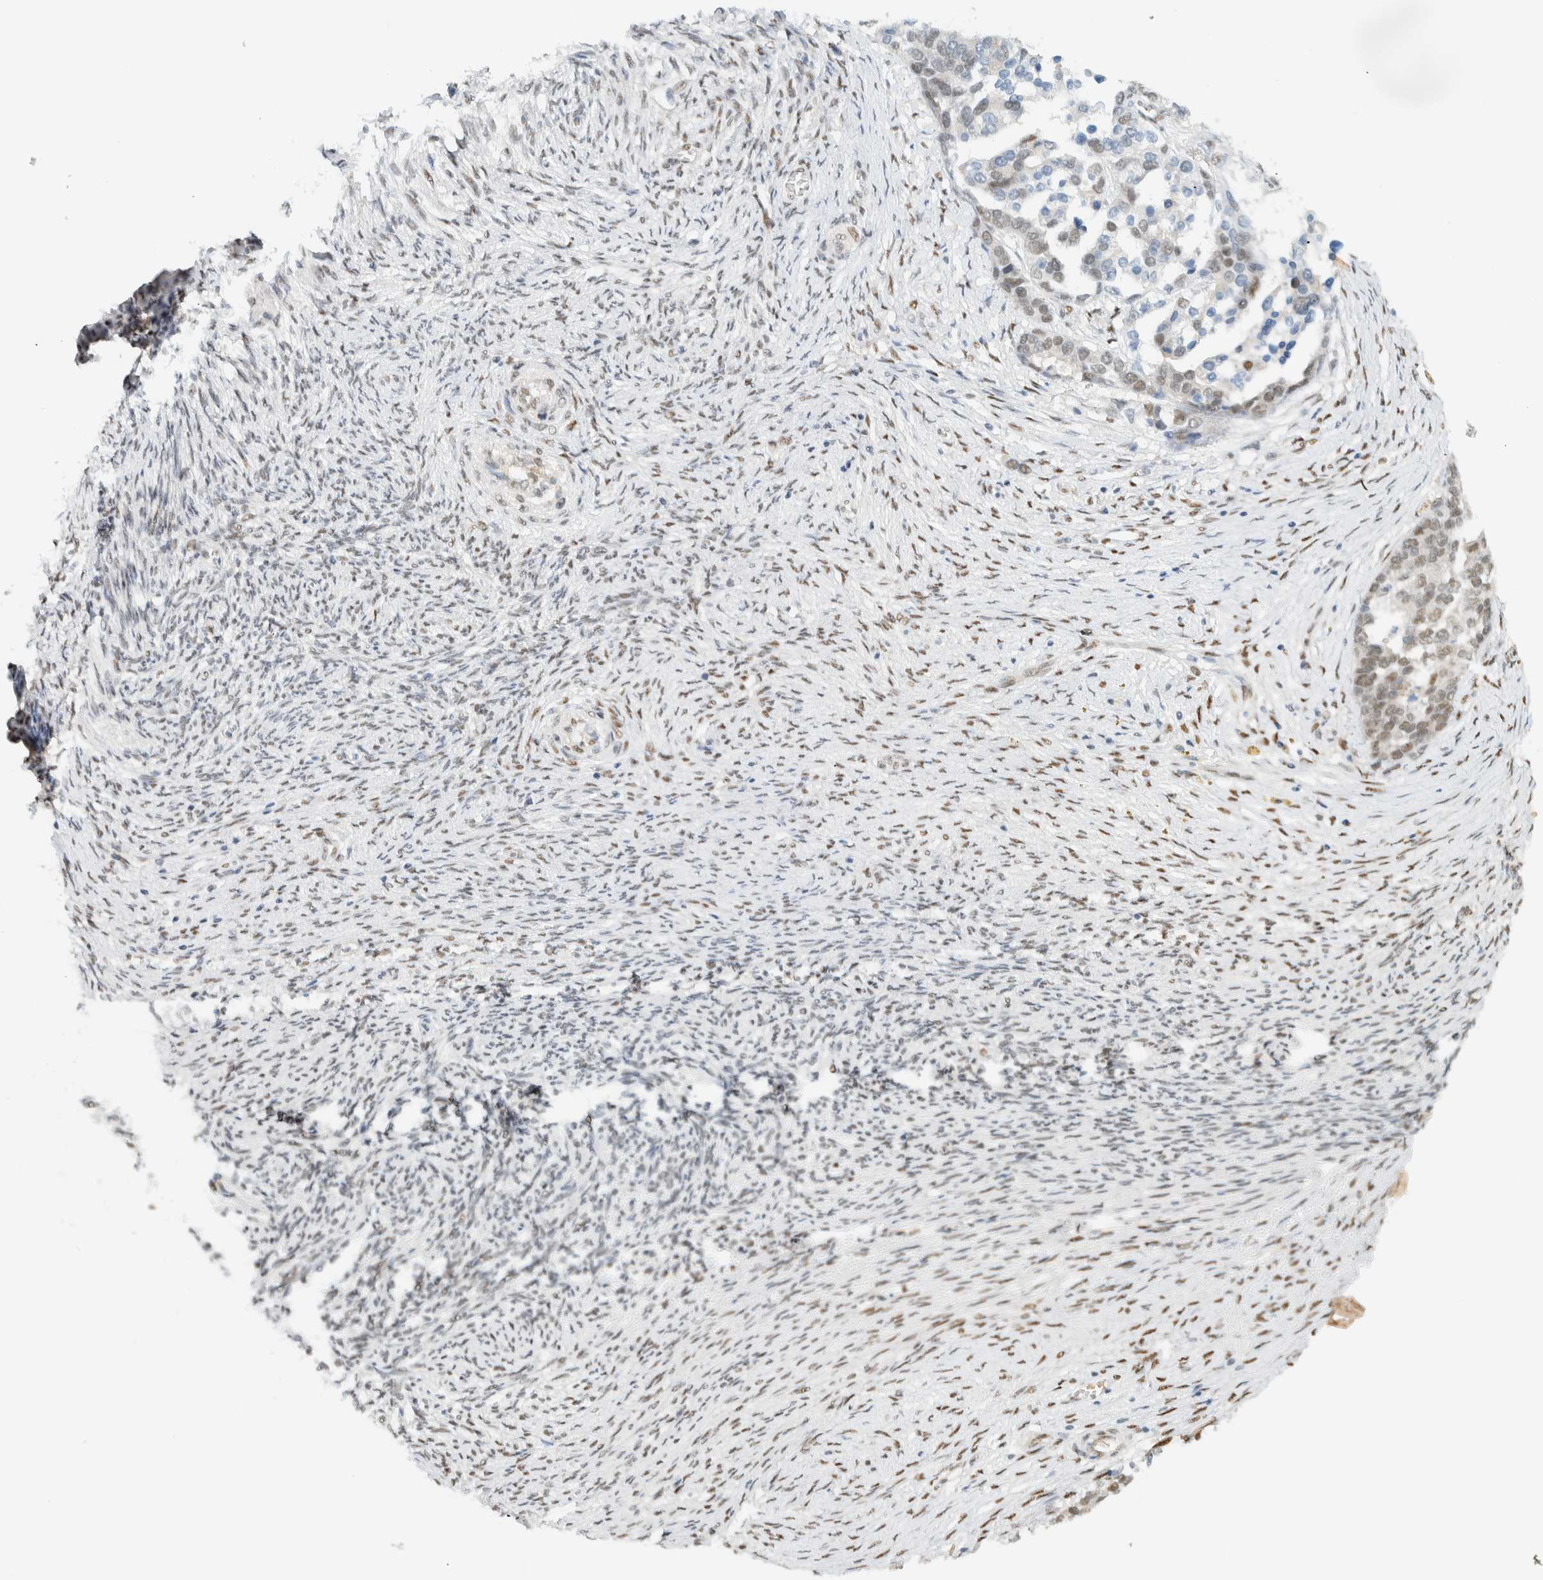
{"staining": {"intensity": "moderate", "quantity": "25%-75%", "location": "nuclear"}, "tissue": "ovarian cancer", "cell_type": "Tumor cells", "image_type": "cancer", "snomed": [{"axis": "morphology", "description": "Cystadenocarcinoma, serous, NOS"}, {"axis": "topography", "description": "Ovary"}], "caption": "High-power microscopy captured an IHC micrograph of ovarian cancer, revealing moderate nuclear positivity in approximately 25%-75% of tumor cells.", "gene": "ZNF683", "patient": {"sex": "female", "age": 44}}